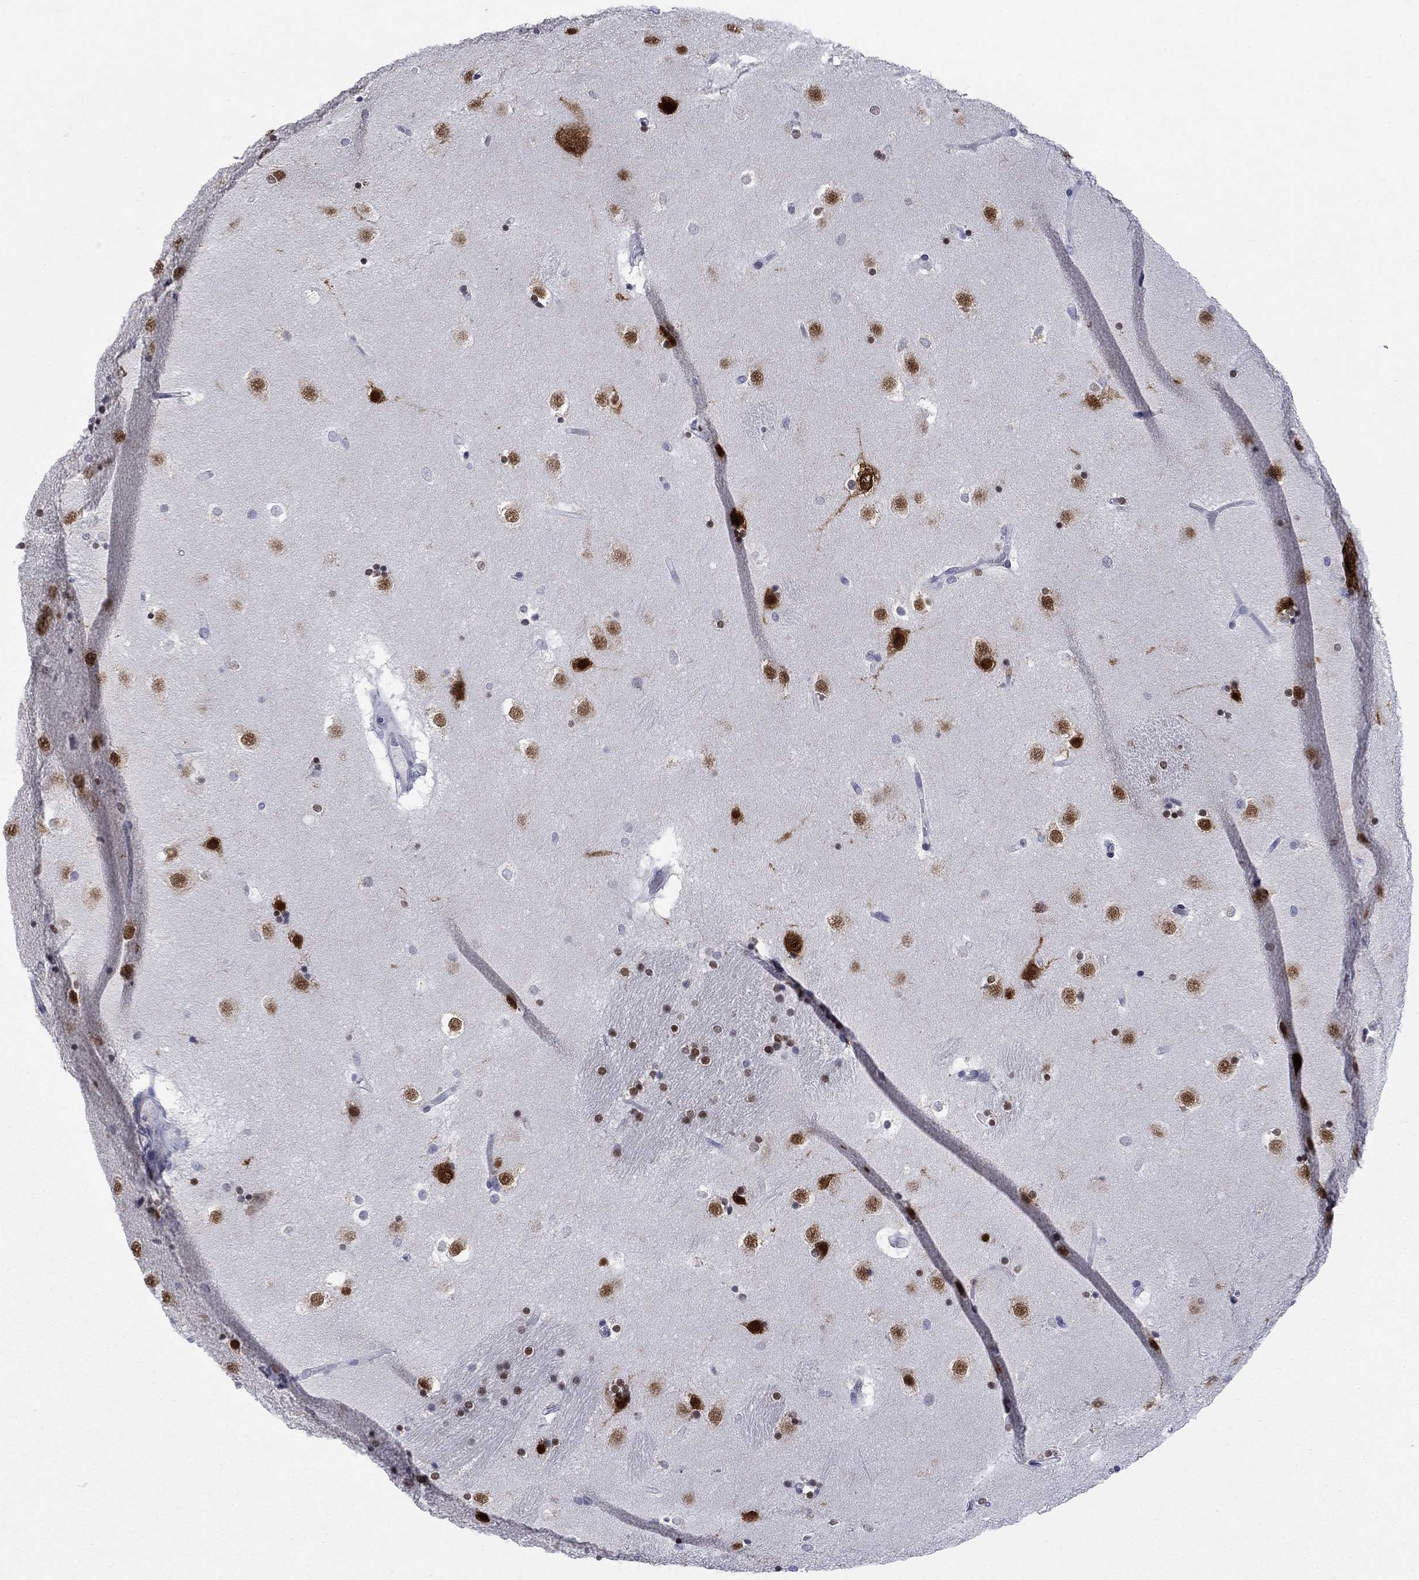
{"staining": {"intensity": "moderate", "quantity": "25%-75%", "location": "nuclear"}, "tissue": "caudate", "cell_type": "Glial cells", "image_type": "normal", "snomed": [{"axis": "morphology", "description": "Normal tissue, NOS"}, {"axis": "topography", "description": "Lateral ventricle wall"}], "caption": "Protein staining displays moderate nuclear expression in approximately 25%-75% of glial cells in benign caudate. (DAB IHC, brown staining for protein, blue staining for nuclei).", "gene": "ELAVL4", "patient": {"sex": "male", "age": 51}}